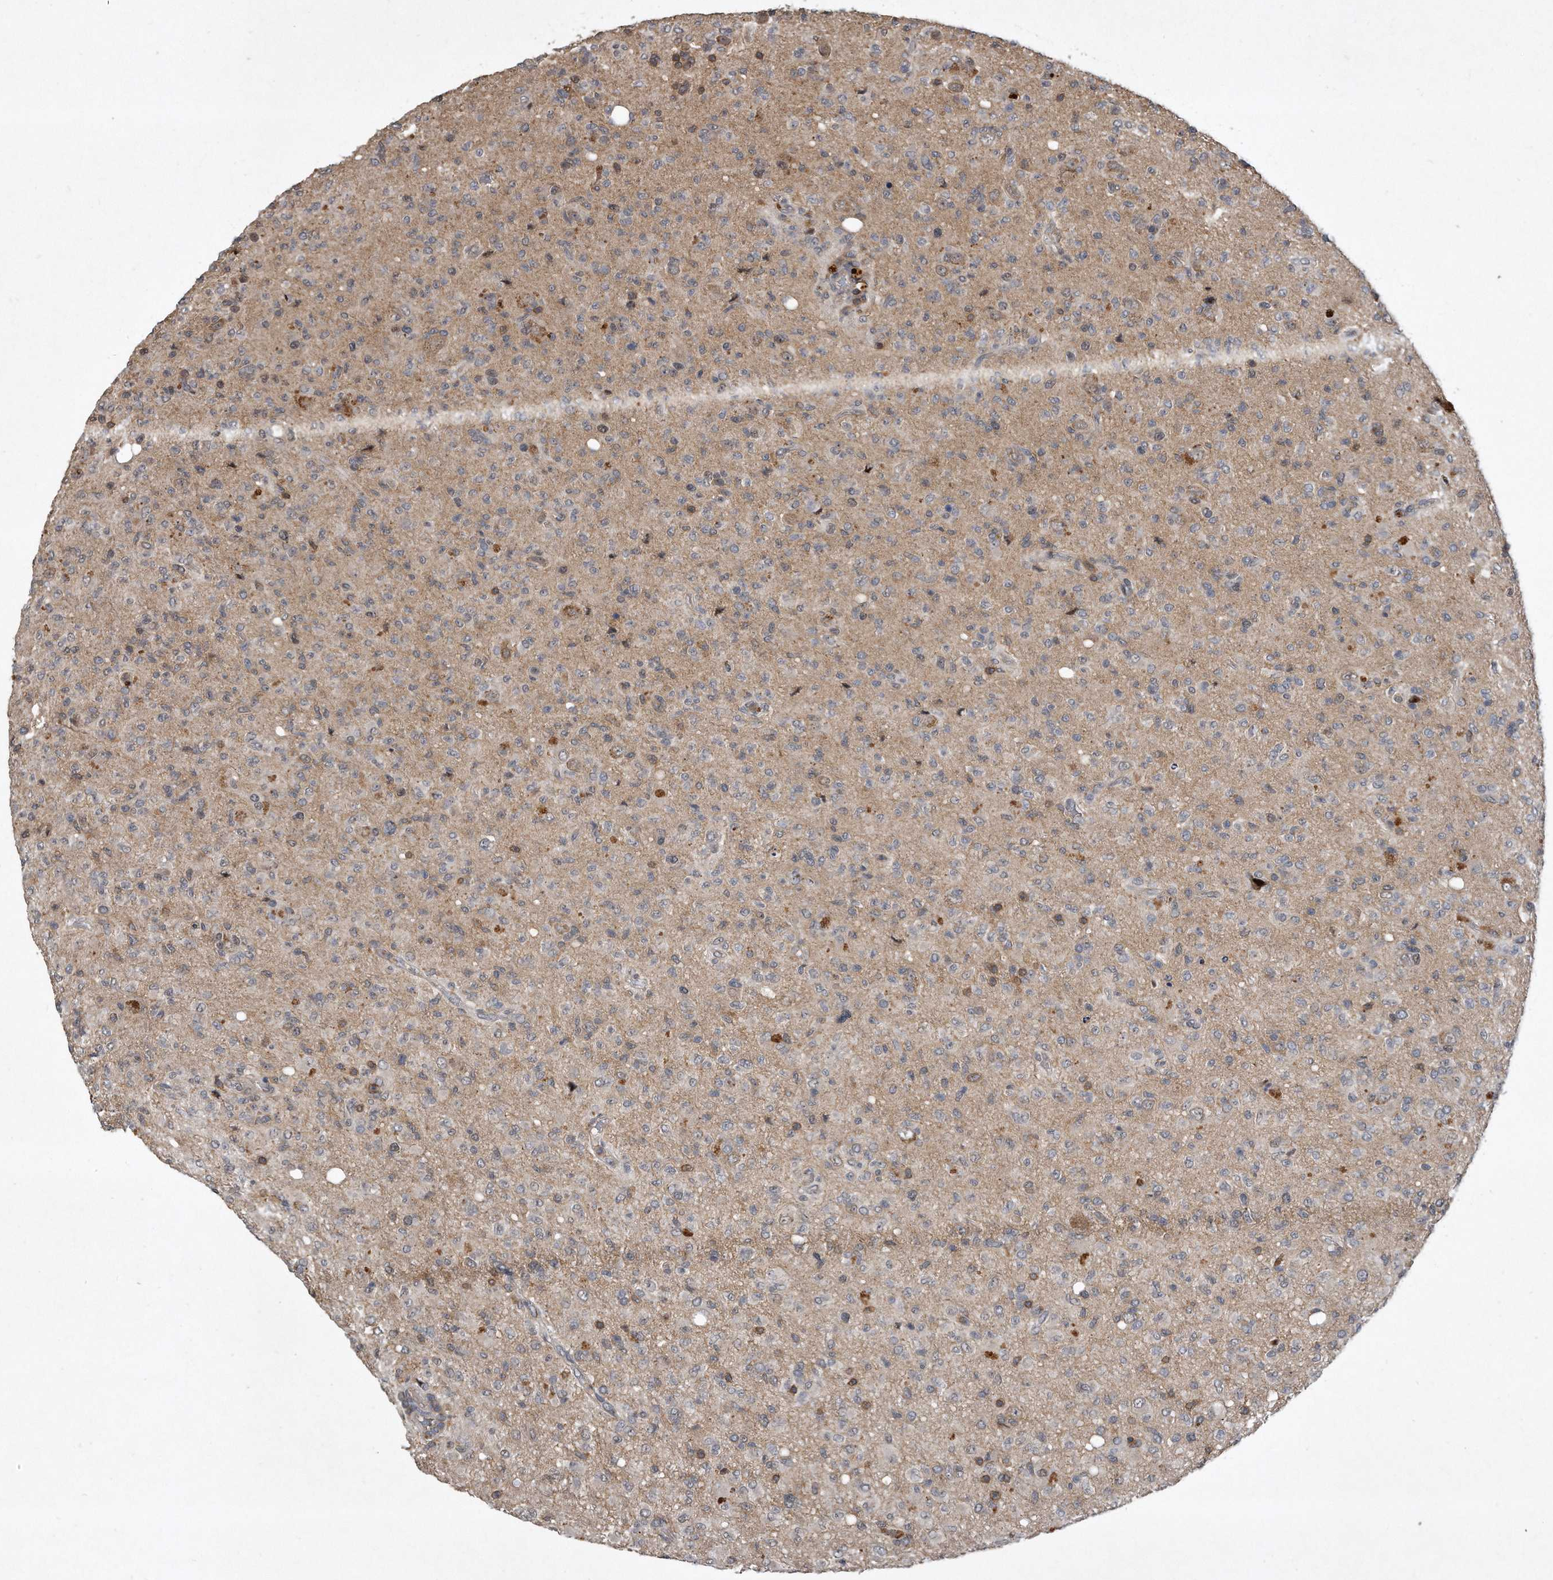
{"staining": {"intensity": "weak", "quantity": "<25%", "location": "cytoplasmic/membranous"}, "tissue": "glioma", "cell_type": "Tumor cells", "image_type": "cancer", "snomed": [{"axis": "morphology", "description": "Glioma, malignant, High grade"}, {"axis": "topography", "description": "Brain"}], "caption": "Histopathology image shows no protein expression in tumor cells of malignant glioma (high-grade) tissue. (DAB IHC visualized using brightfield microscopy, high magnification).", "gene": "PGBD2", "patient": {"sex": "female", "age": 57}}